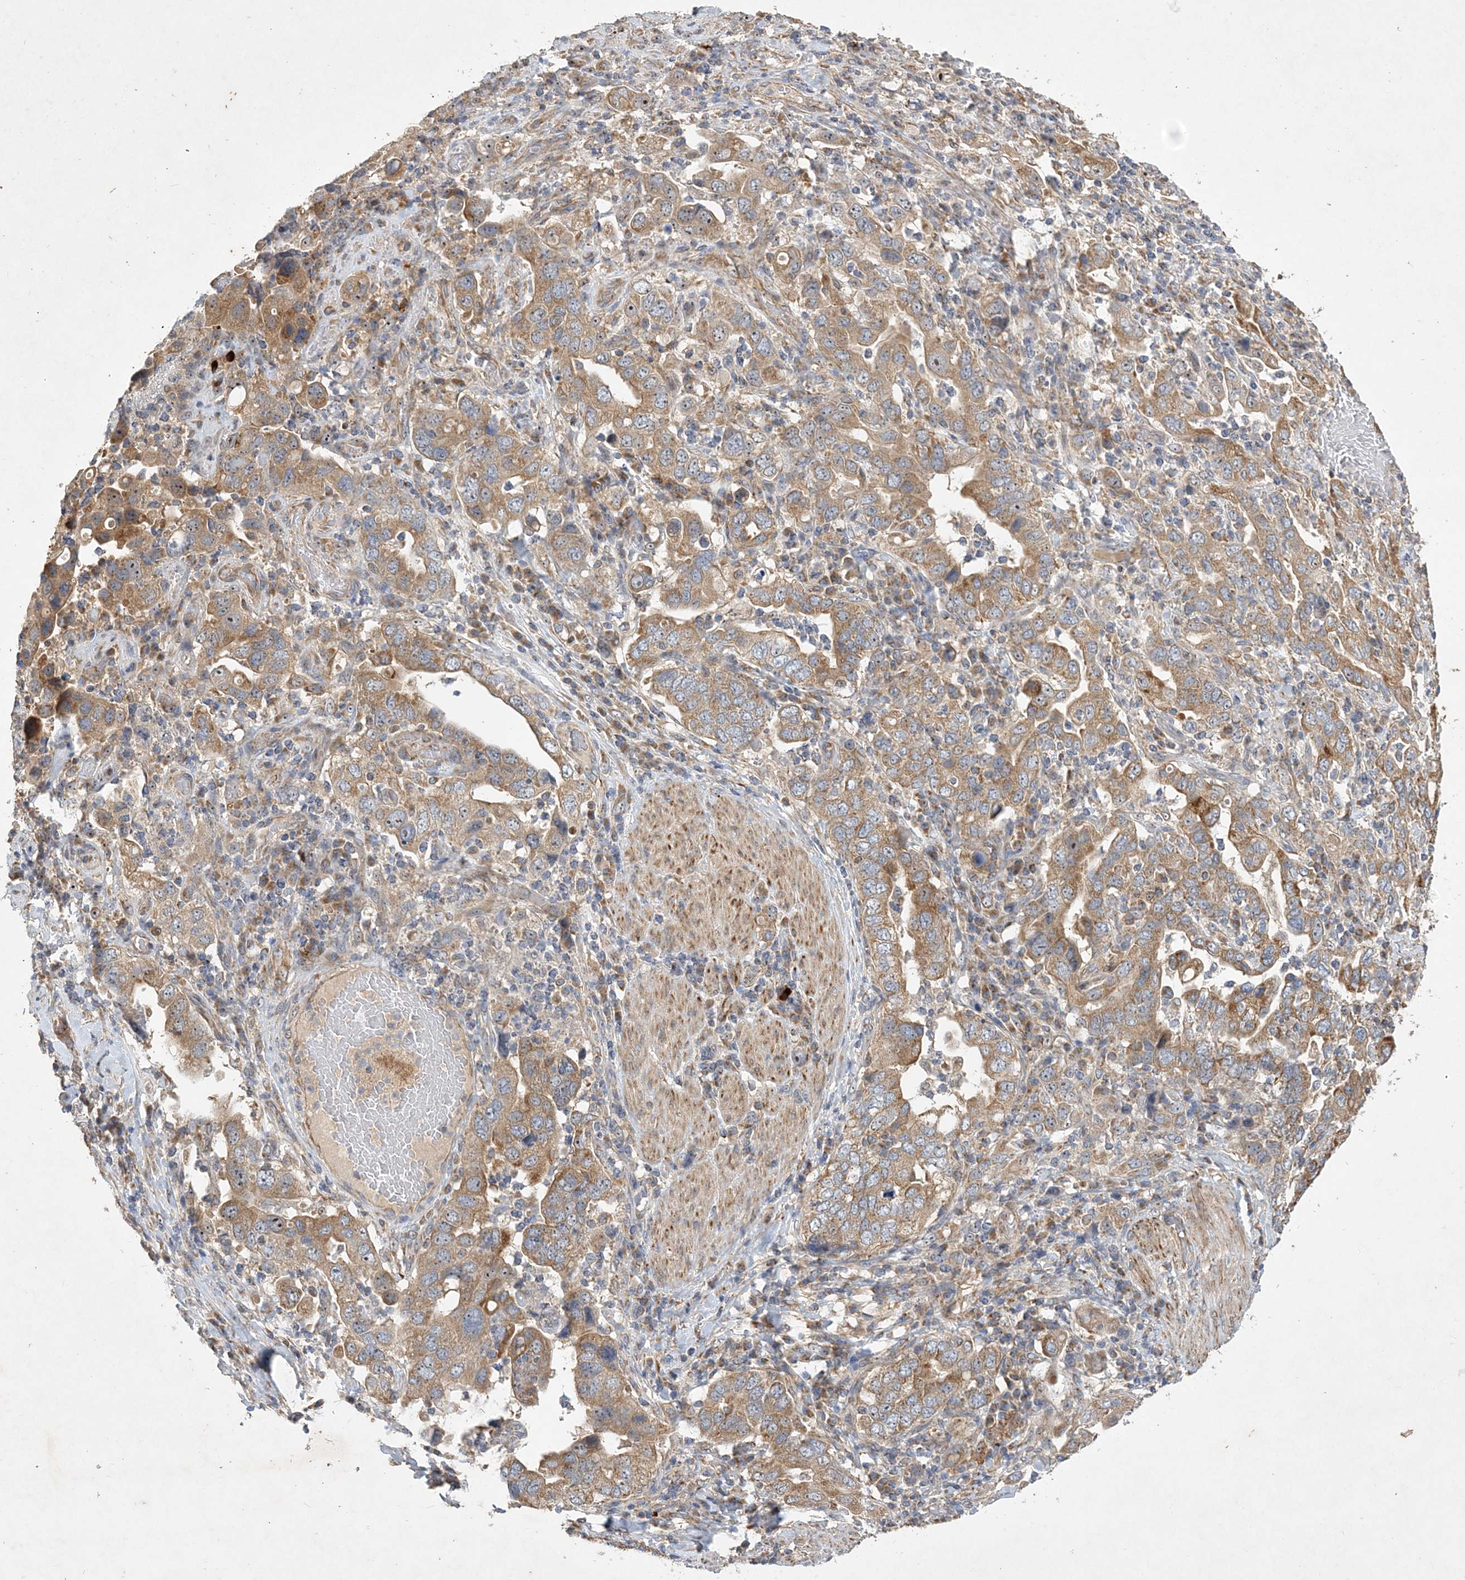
{"staining": {"intensity": "moderate", "quantity": ">75%", "location": "cytoplasmic/membranous,nuclear"}, "tissue": "stomach cancer", "cell_type": "Tumor cells", "image_type": "cancer", "snomed": [{"axis": "morphology", "description": "Adenocarcinoma, NOS"}, {"axis": "topography", "description": "Stomach, upper"}], "caption": "Adenocarcinoma (stomach) stained for a protein (brown) shows moderate cytoplasmic/membranous and nuclear positive staining in about >75% of tumor cells.", "gene": "FEZ2", "patient": {"sex": "male", "age": 62}}